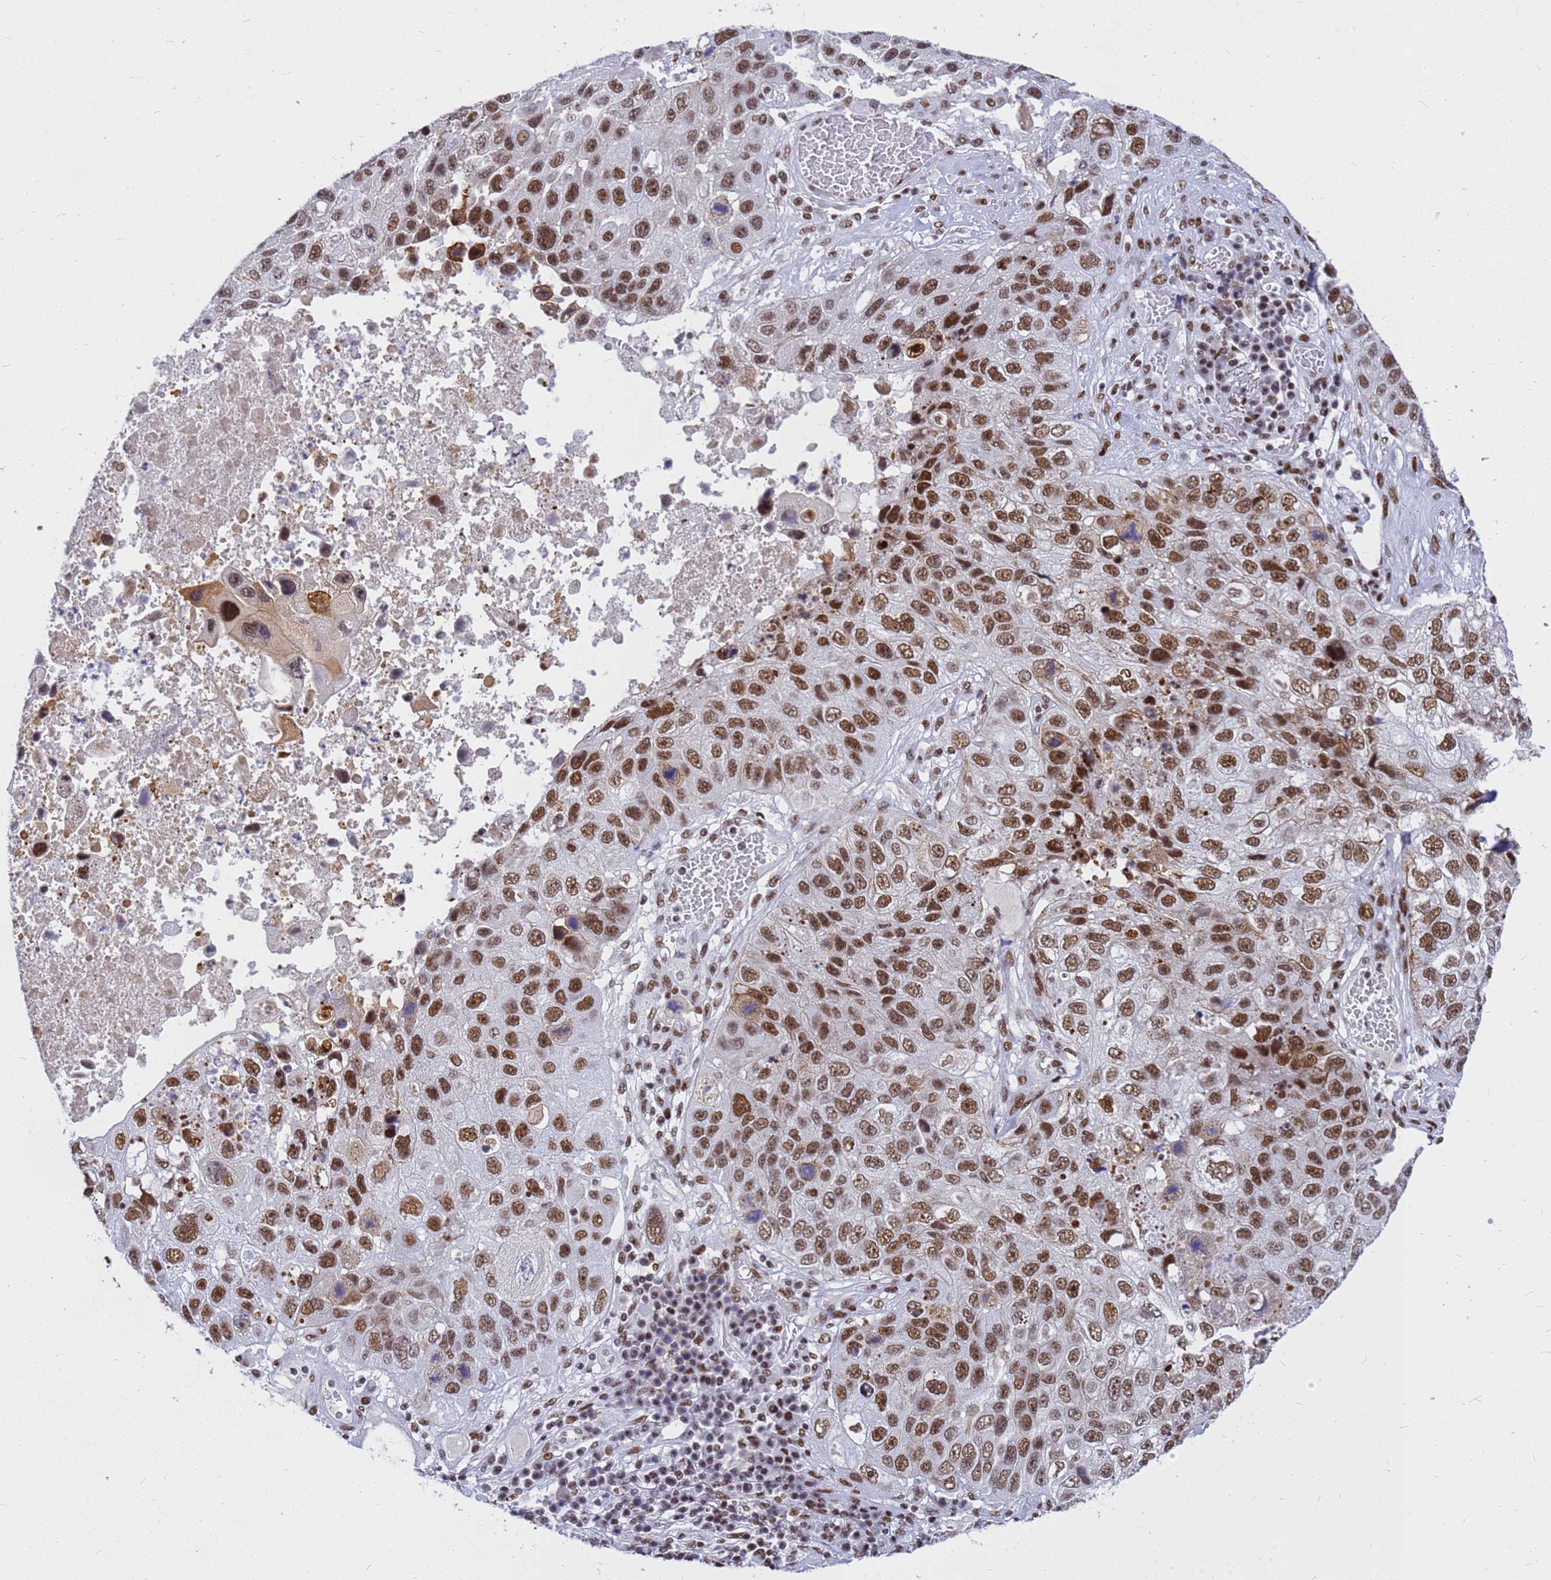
{"staining": {"intensity": "moderate", "quantity": ">75%", "location": "nuclear"}, "tissue": "lung cancer", "cell_type": "Tumor cells", "image_type": "cancer", "snomed": [{"axis": "morphology", "description": "Squamous cell carcinoma, NOS"}, {"axis": "topography", "description": "Lung"}], "caption": "Lung cancer (squamous cell carcinoma) tissue reveals moderate nuclear staining in approximately >75% of tumor cells, visualized by immunohistochemistry.", "gene": "SART3", "patient": {"sex": "male", "age": 61}}